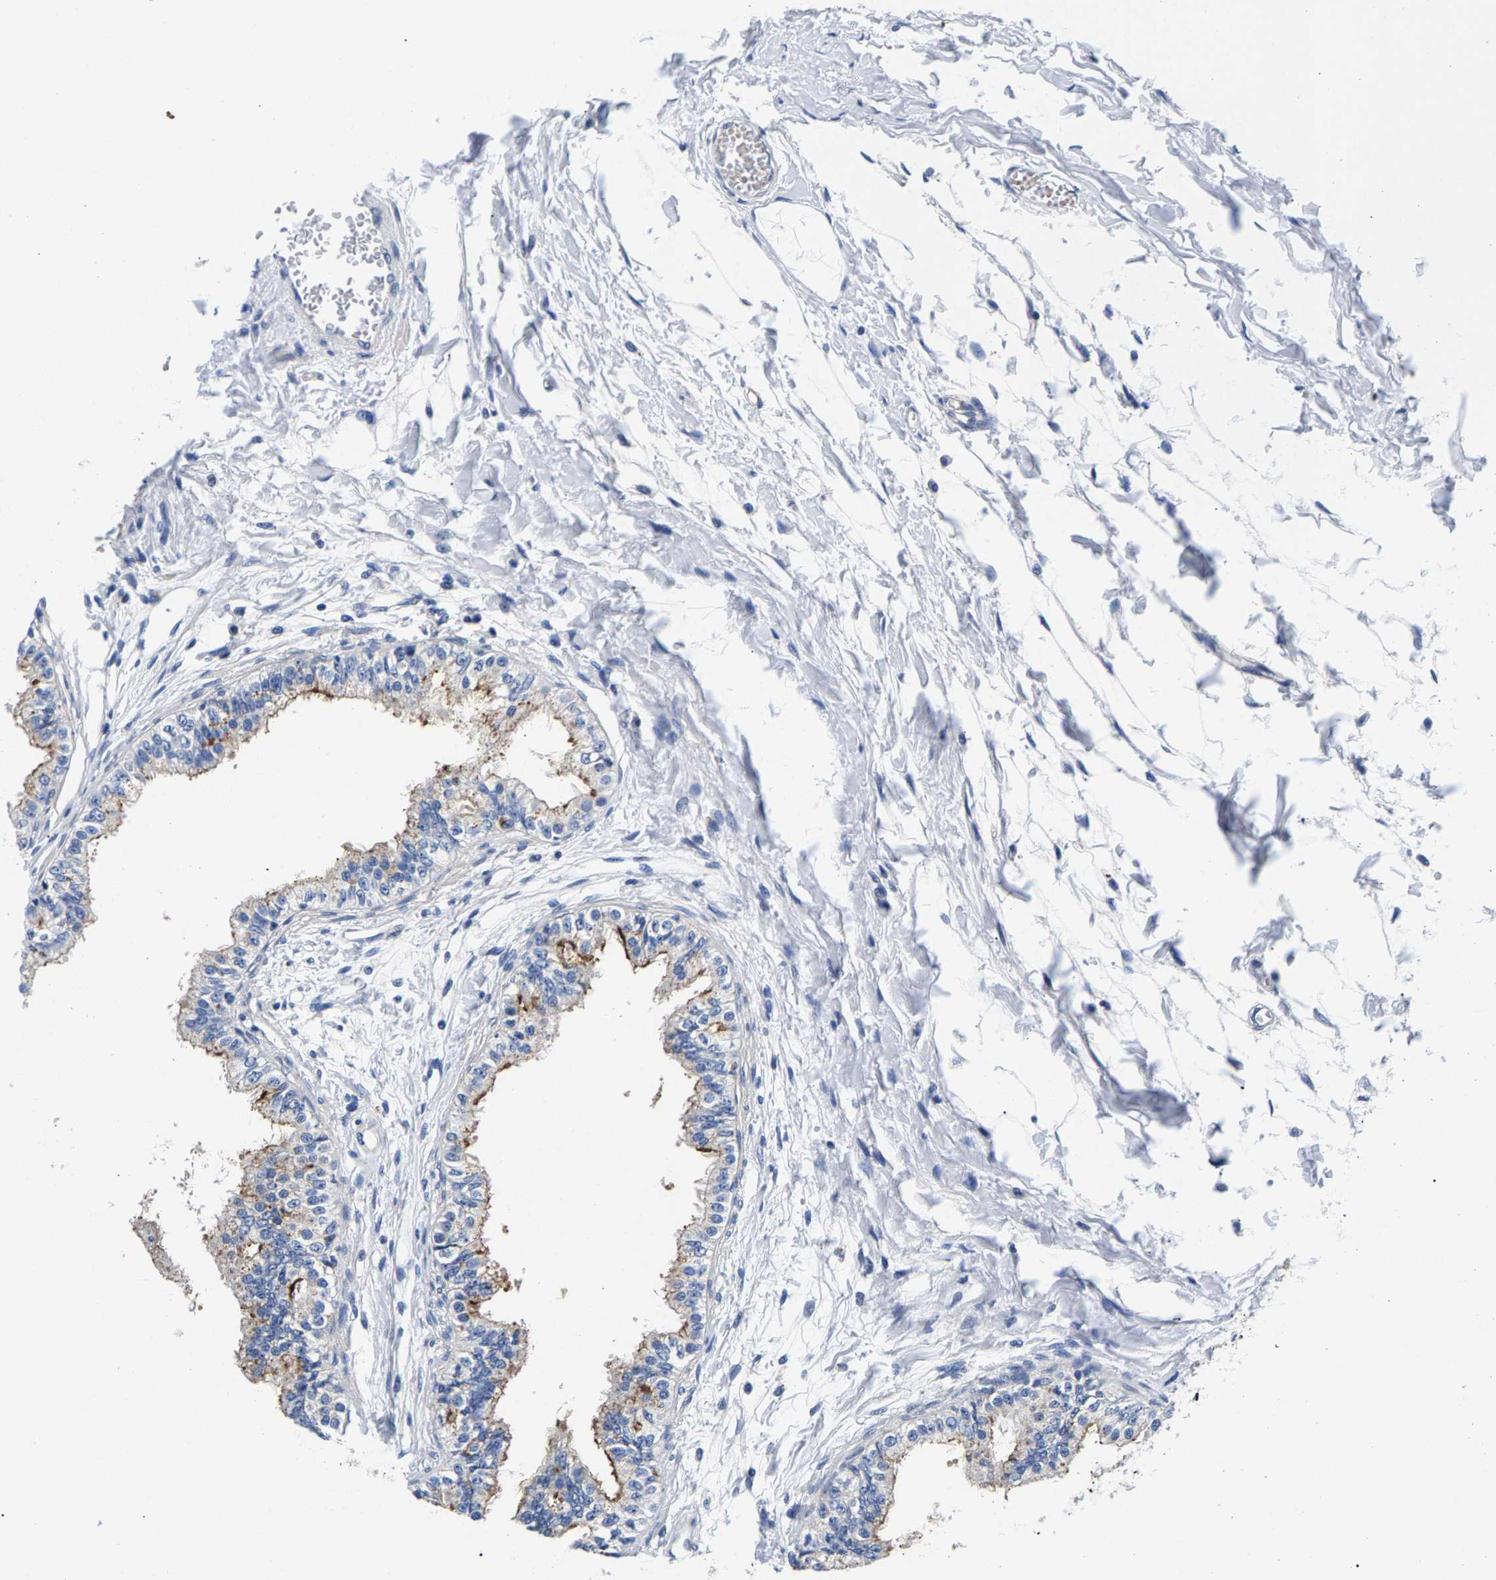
{"staining": {"intensity": "strong", "quantity": "<25%", "location": "cytoplasmic/membranous"}, "tissue": "epididymis", "cell_type": "Glandular cells", "image_type": "normal", "snomed": [{"axis": "morphology", "description": "Normal tissue, NOS"}, {"axis": "morphology", "description": "Adenocarcinoma, metastatic, NOS"}, {"axis": "topography", "description": "Testis"}, {"axis": "topography", "description": "Epididymis"}], "caption": "This is a micrograph of immunohistochemistry (IHC) staining of benign epididymis, which shows strong staining in the cytoplasmic/membranous of glandular cells.", "gene": "P2RY4", "patient": {"sex": "male", "age": 26}}